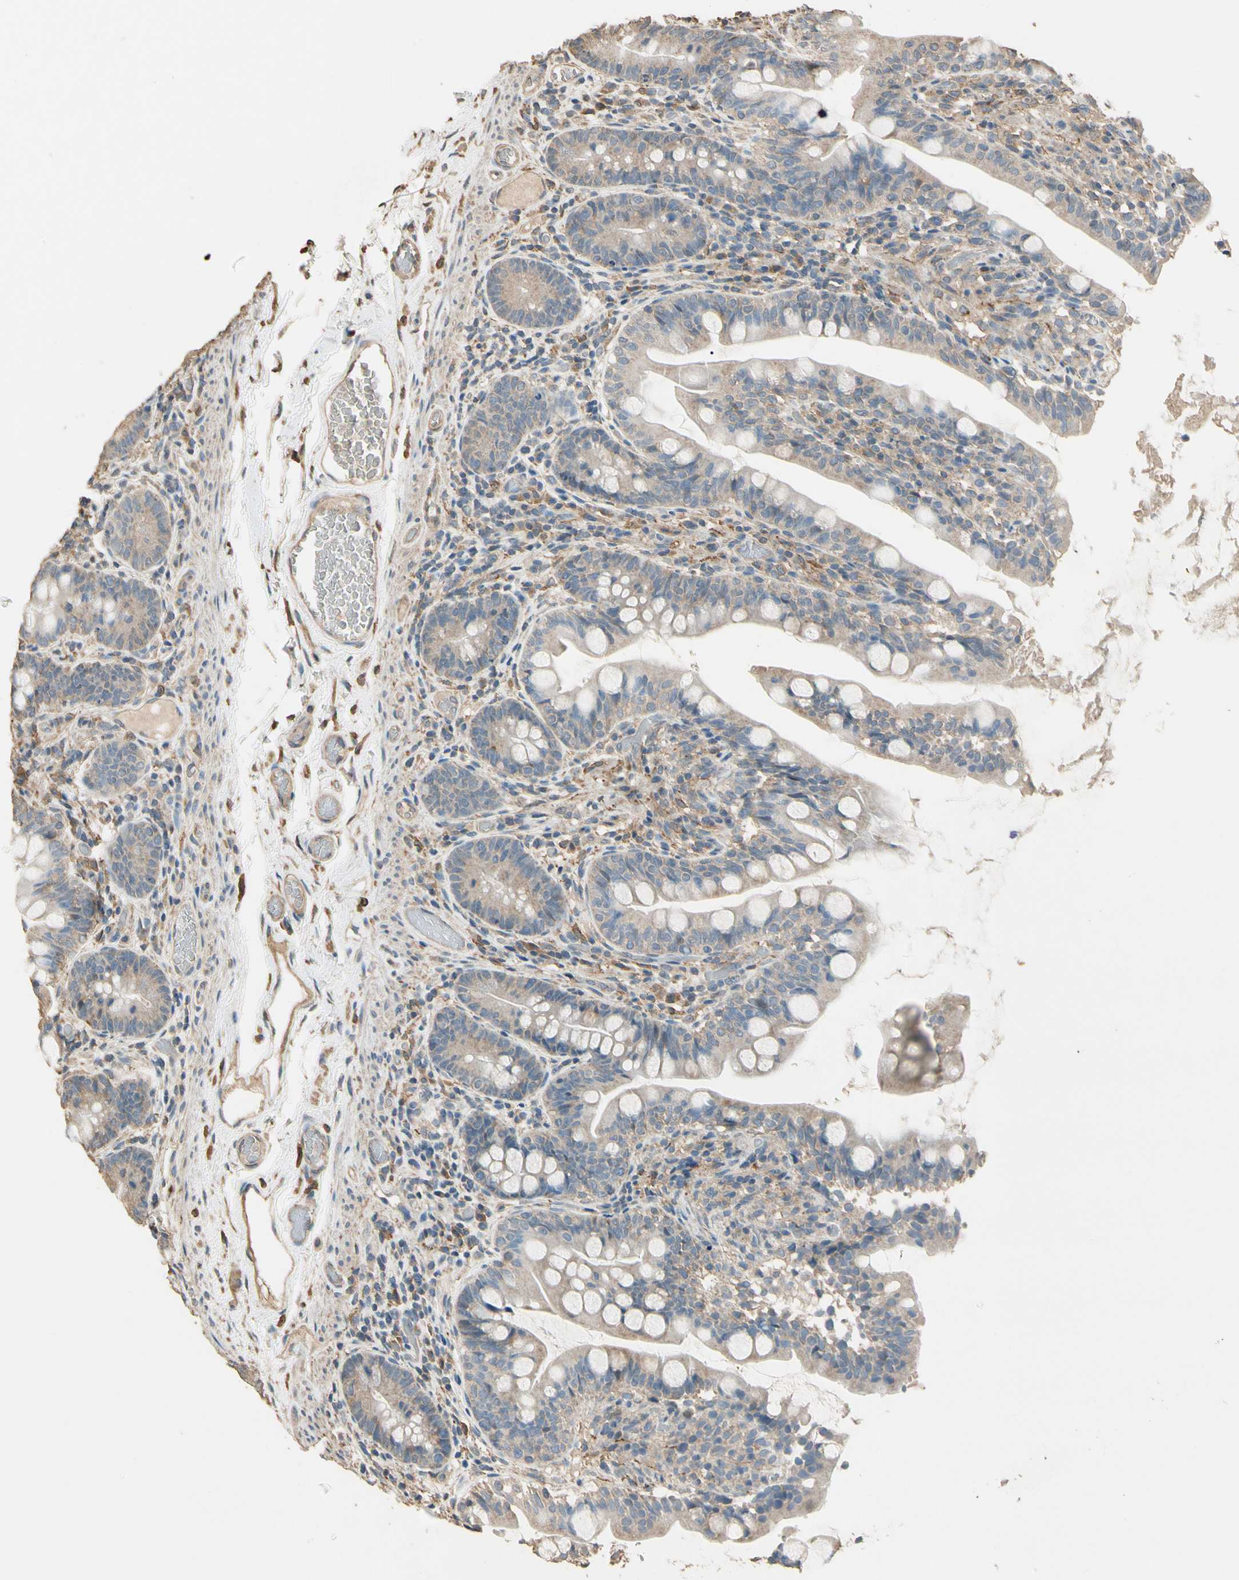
{"staining": {"intensity": "weak", "quantity": "25%-75%", "location": "cytoplasmic/membranous"}, "tissue": "small intestine", "cell_type": "Glandular cells", "image_type": "normal", "snomed": [{"axis": "morphology", "description": "Normal tissue, NOS"}, {"axis": "topography", "description": "Small intestine"}], "caption": "Immunohistochemistry (DAB (3,3'-diaminobenzidine)) staining of benign small intestine reveals weak cytoplasmic/membranous protein expression in approximately 25%-75% of glandular cells.", "gene": "CDH6", "patient": {"sex": "female", "age": 56}}